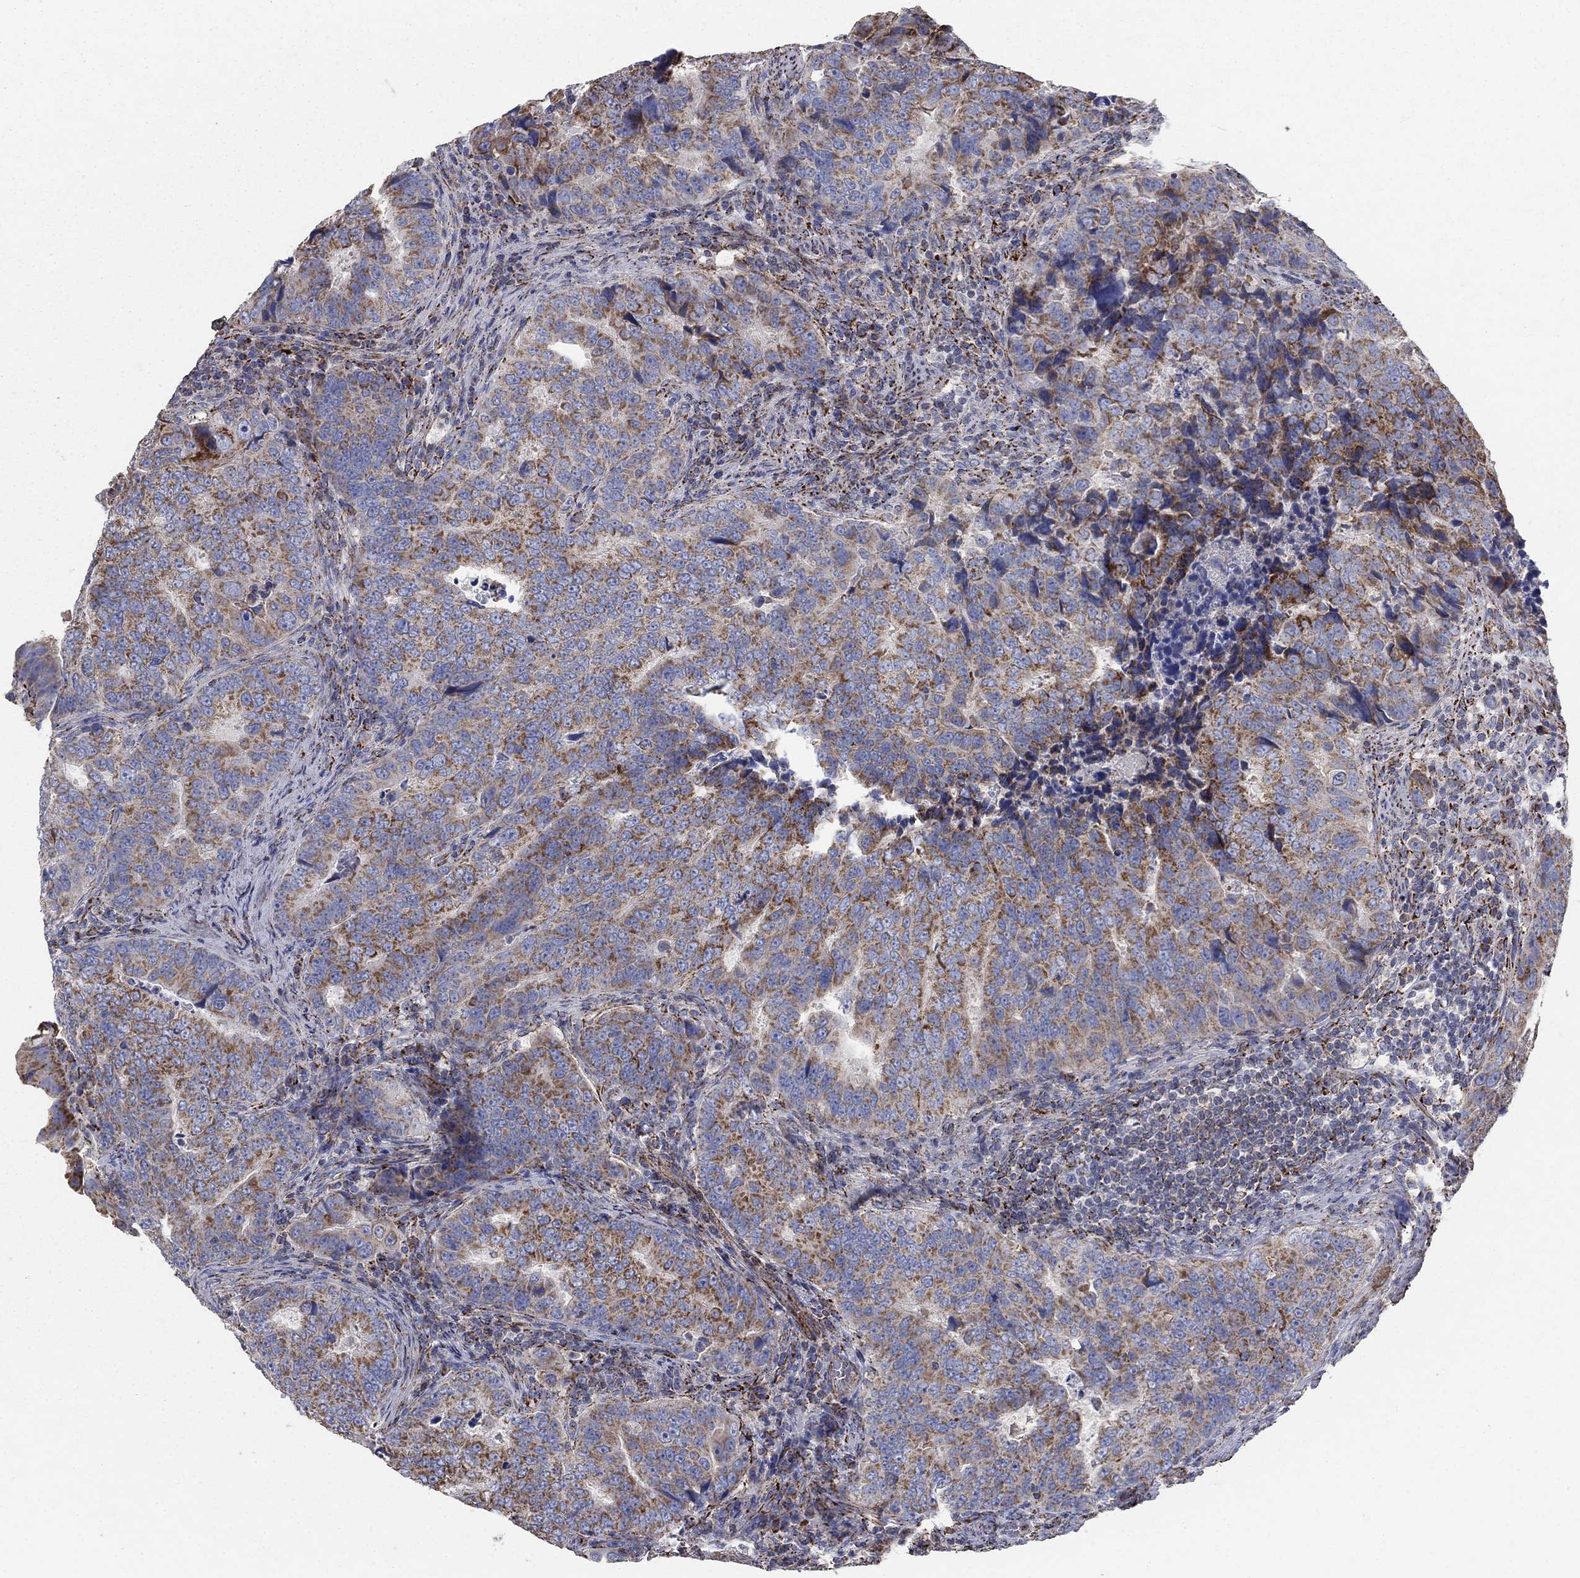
{"staining": {"intensity": "moderate", "quantity": ">75%", "location": "cytoplasmic/membranous"}, "tissue": "colorectal cancer", "cell_type": "Tumor cells", "image_type": "cancer", "snomed": [{"axis": "morphology", "description": "Adenocarcinoma, NOS"}, {"axis": "topography", "description": "Colon"}], "caption": "About >75% of tumor cells in human adenocarcinoma (colorectal) display moderate cytoplasmic/membranous protein positivity as visualized by brown immunohistochemical staining.", "gene": "PNPLA2", "patient": {"sex": "female", "age": 72}}